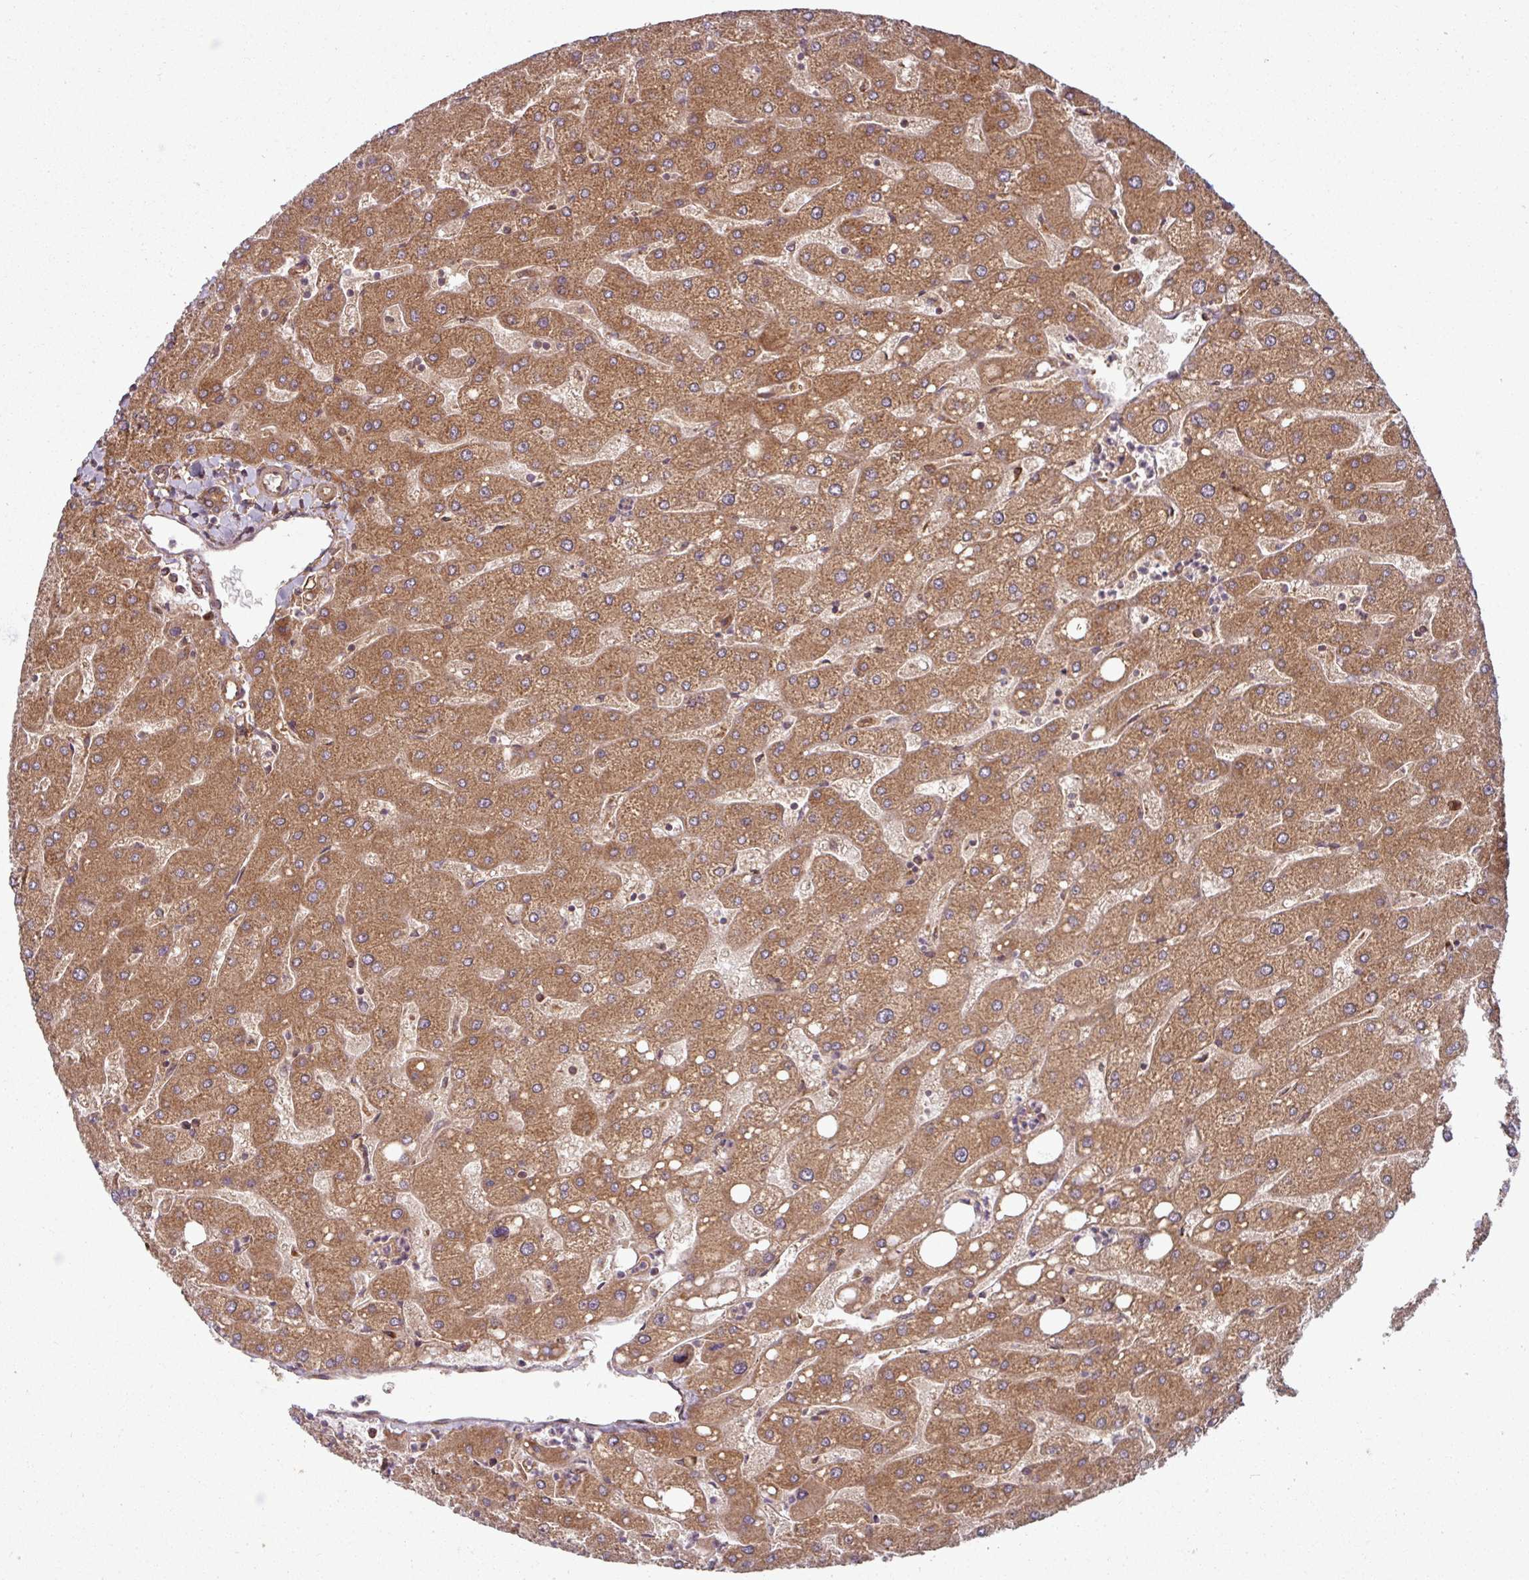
{"staining": {"intensity": "moderate", "quantity": ">75%", "location": "cytoplasmic/membranous"}, "tissue": "liver", "cell_type": "Cholangiocytes", "image_type": "normal", "snomed": [{"axis": "morphology", "description": "Normal tissue, NOS"}, {"axis": "topography", "description": "Liver"}], "caption": "Immunohistochemical staining of benign liver shows medium levels of moderate cytoplasmic/membranous expression in approximately >75% of cholangiocytes.", "gene": "RAB5A", "patient": {"sex": "male", "age": 67}}